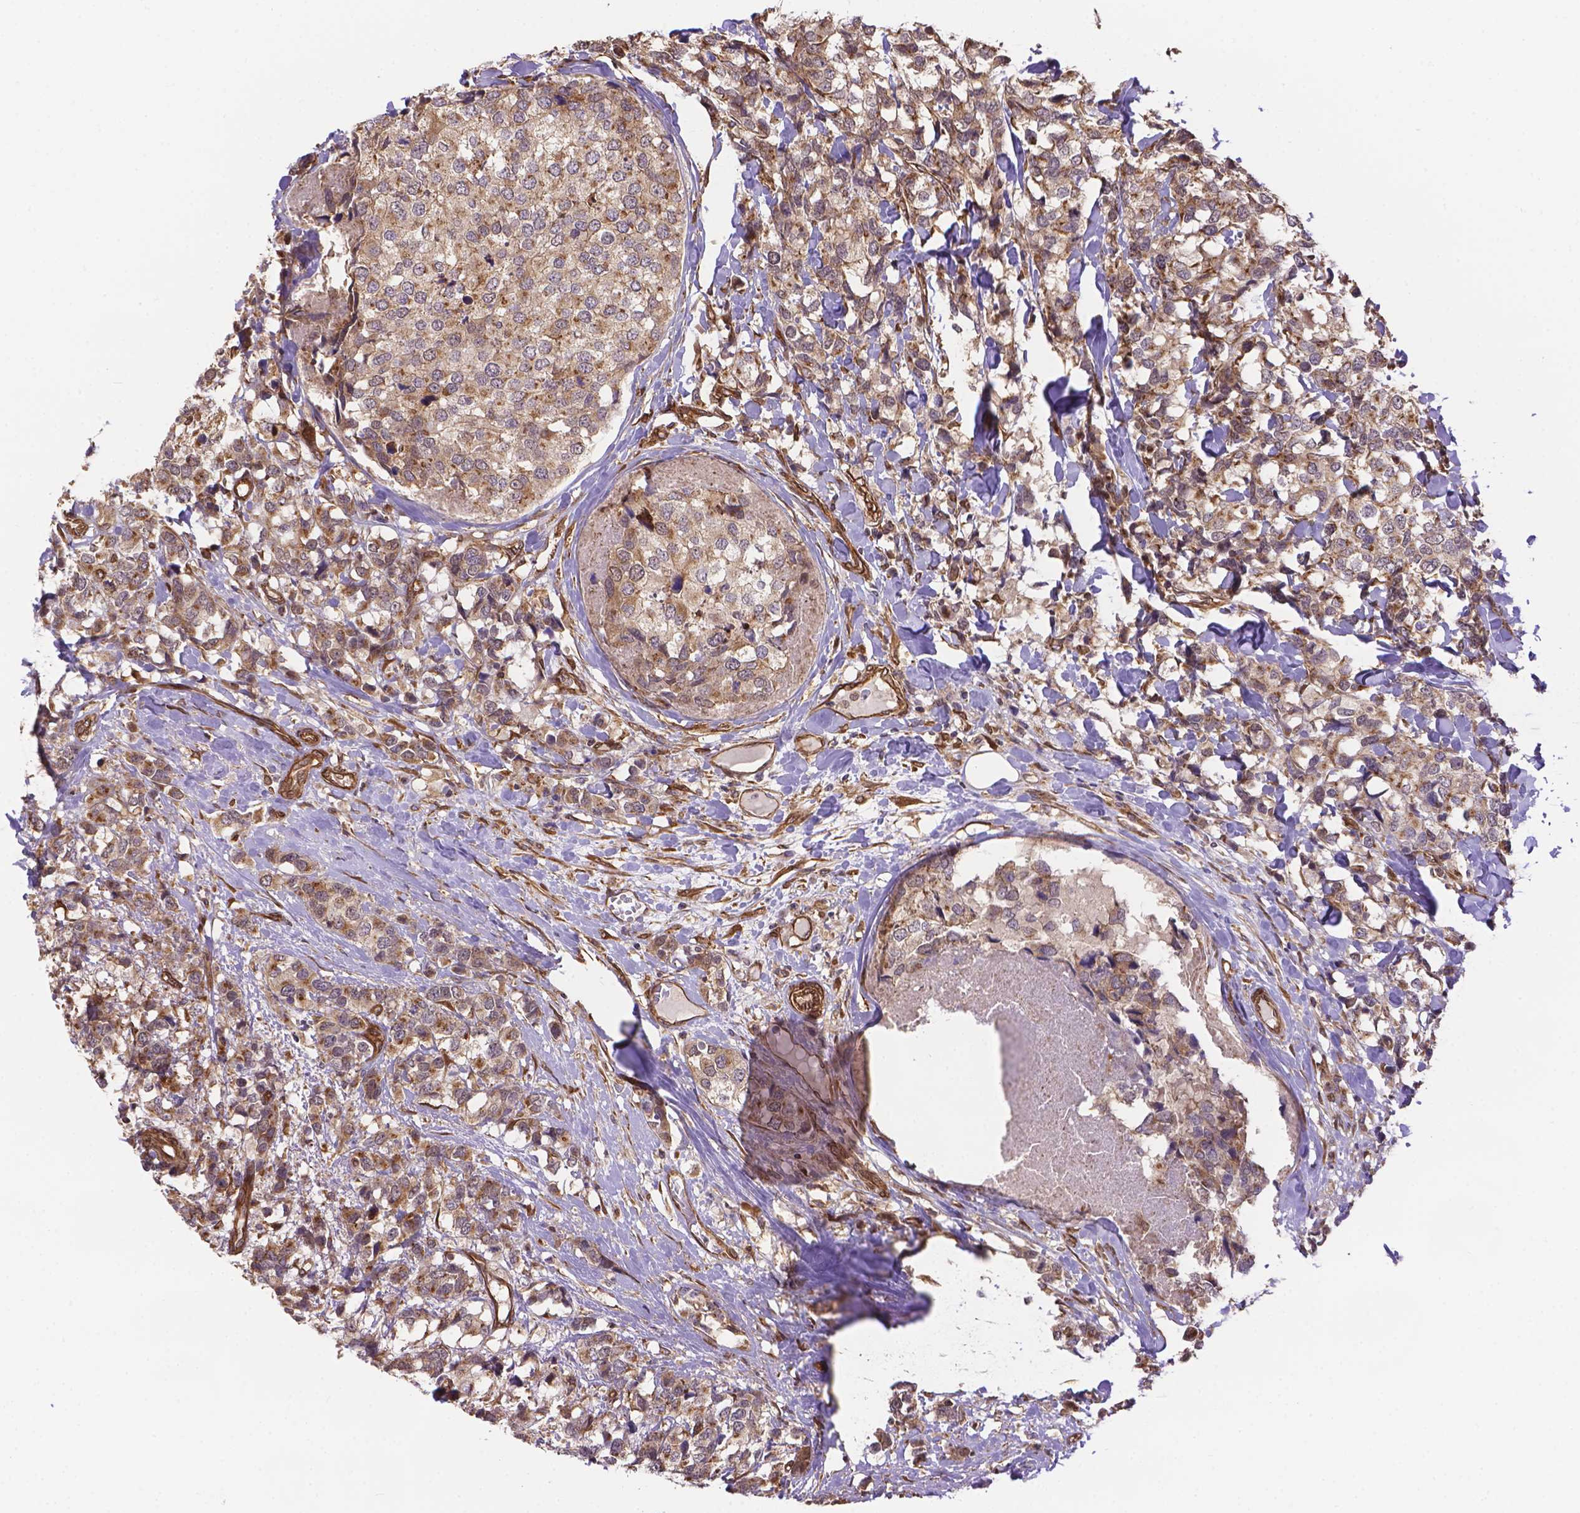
{"staining": {"intensity": "moderate", "quantity": ">75%", "location": "cytoplasmic/membranous"}, "tissue": "breast cancer", "cell_type": "Tumor cells", "image_type": "cancer", "snomed": [{"axis": "morphology", "description": "Lobular carcinoma"}, {"axis": "topography", "description": "Breast"}], "caption": "Immunohistochemistry (DAB) staining of lobular carcinoma (breast) demonstrates moderate cytoplasmic/membranous protein staining in approximately >75% of tumor cells.", "gene": "YAP1", "patient": {"sex": "female", "age": 59}}